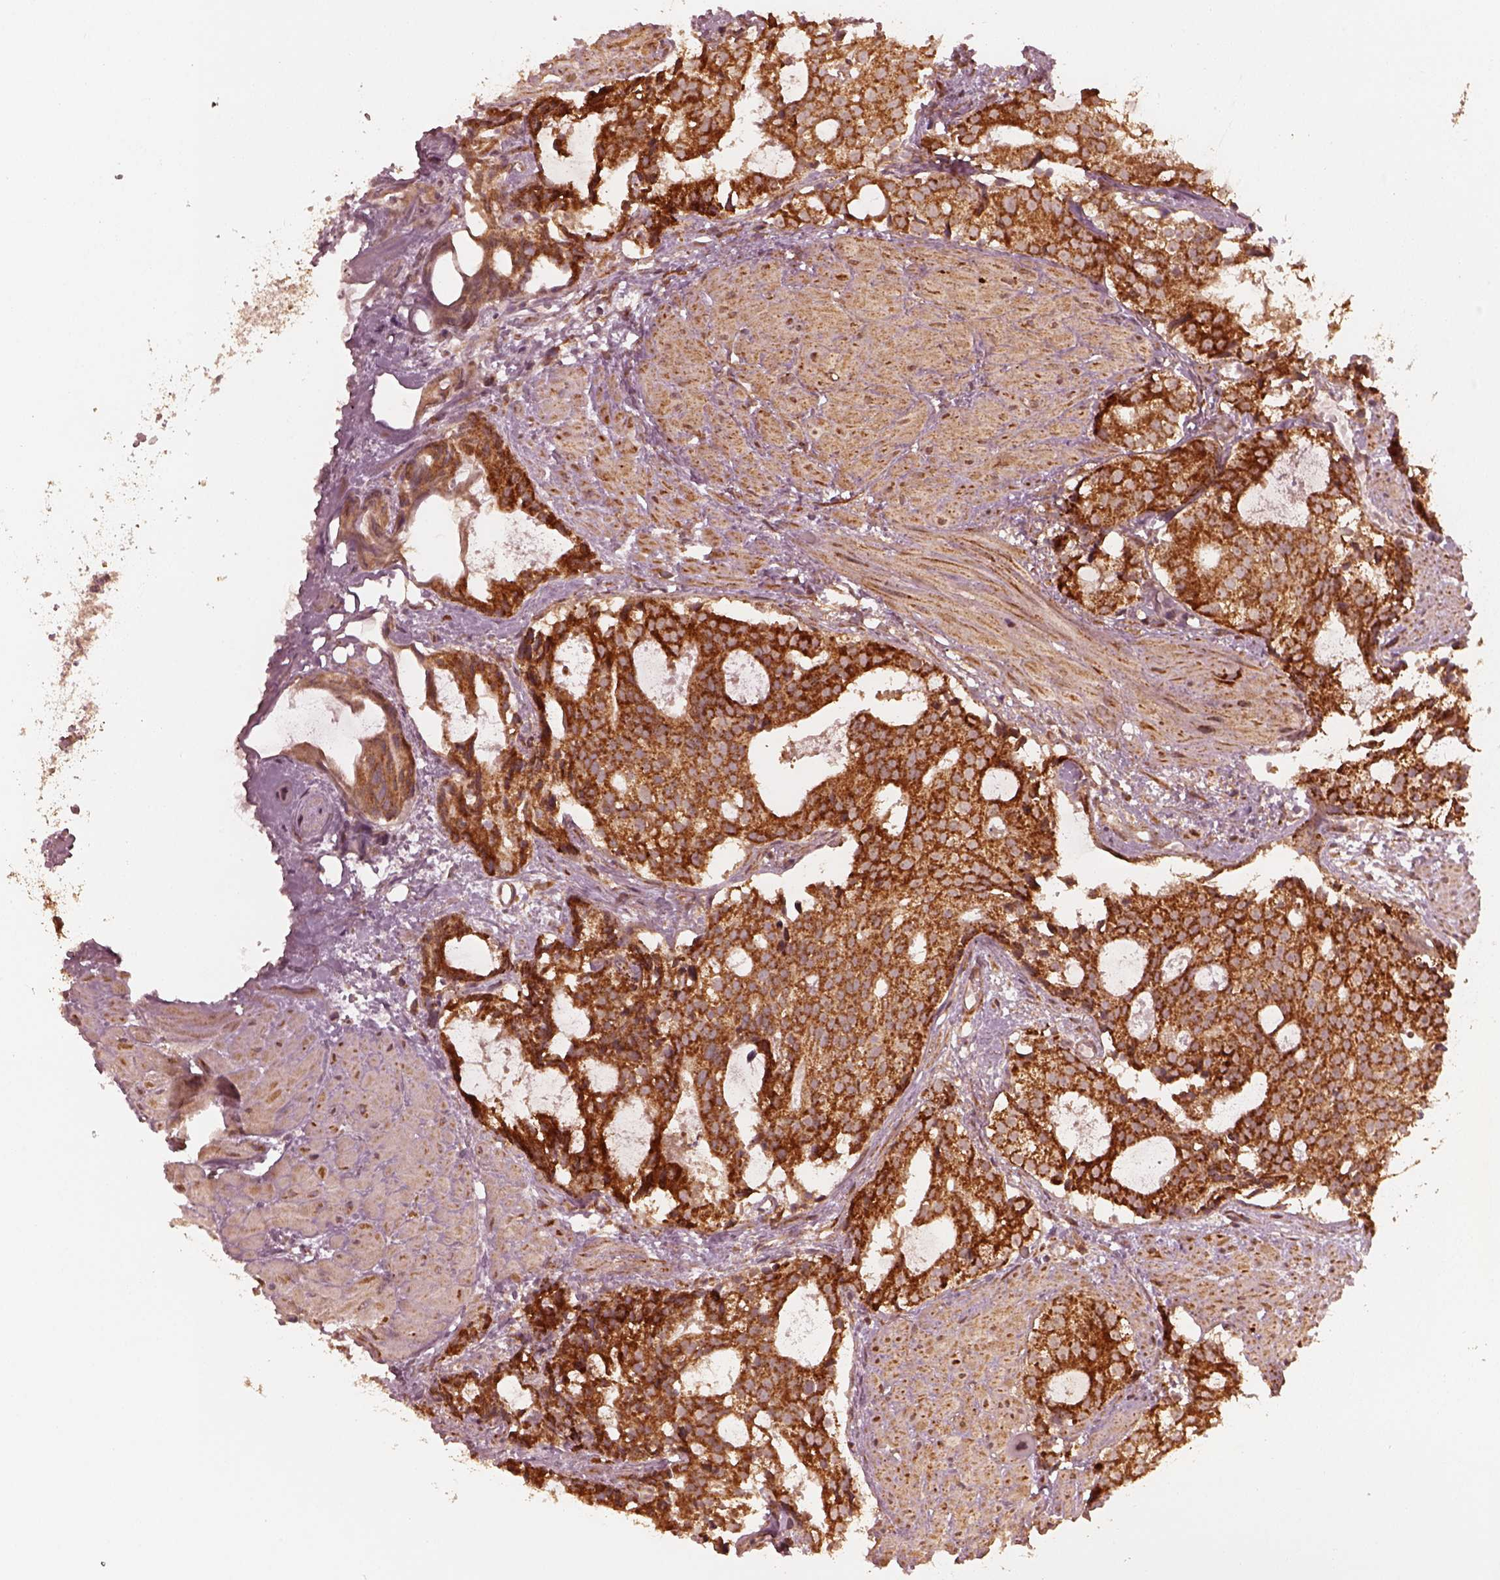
{"staining": {"intensity": "strong", "quantity": ">75%", "location": "cytoplasmic/membranous"}, "tissue": "prostate cancer", "cell_type": "Tumor cells", "image_type": "cancer", "snomed": [{"axis": "morphology", "description": "Adenocarcinoma, High grade"}, {"axis": "topography", "description": "Prostate"}], "caption": "Protein expression analysis of prostate cancer (adenocarcinoma (high-grade)) demonstrates strong cytoplasmic/membranous staining in about >75% of tumor cells.", "gene": "DNAJC25", "patient": {"sex": "male", "age": 79}}